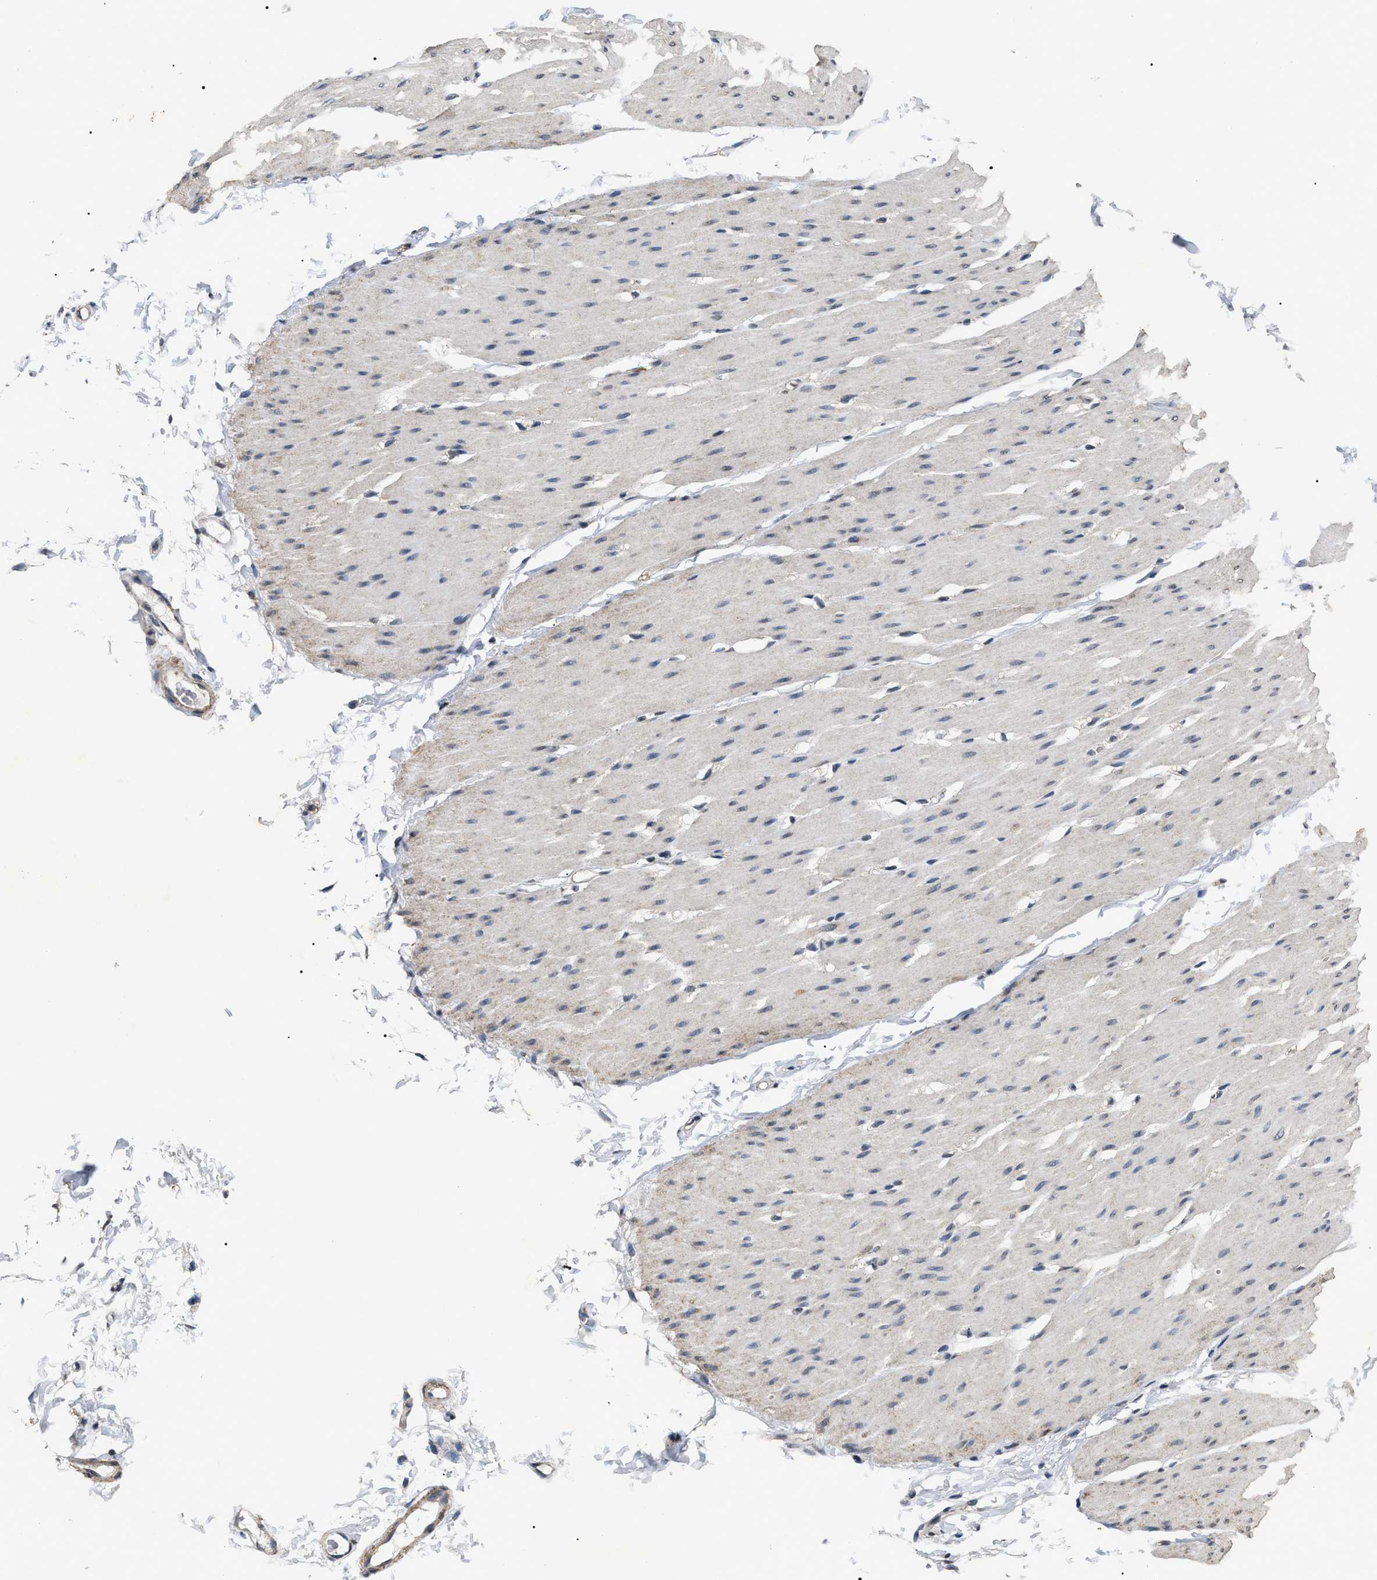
{"staining": {"intensity": "negative", "quantity": "none", "location": "none"}, "tissue": "smooth muscle", "cell_type": "Smooth muscle cells", "image_type": "normal", "snomed": [{"axis": "morphology", "description": "Normal tissue, NOS"}, {"axis": "topography", "description": "Smooth muscle"}, {"axis": "topography", "description": "Colon"}], "caption": "This is a histopathology image of IHC staining of benign smooth muscle, which shows no expression in smooth muscle cells. (DAB (3,3'-diaminobenzidine) immunohistochemistry (IHC) with hematoxylin counter stain).", "gene": "ANP32E", "patient": {"sex": "male", "age": 67}}